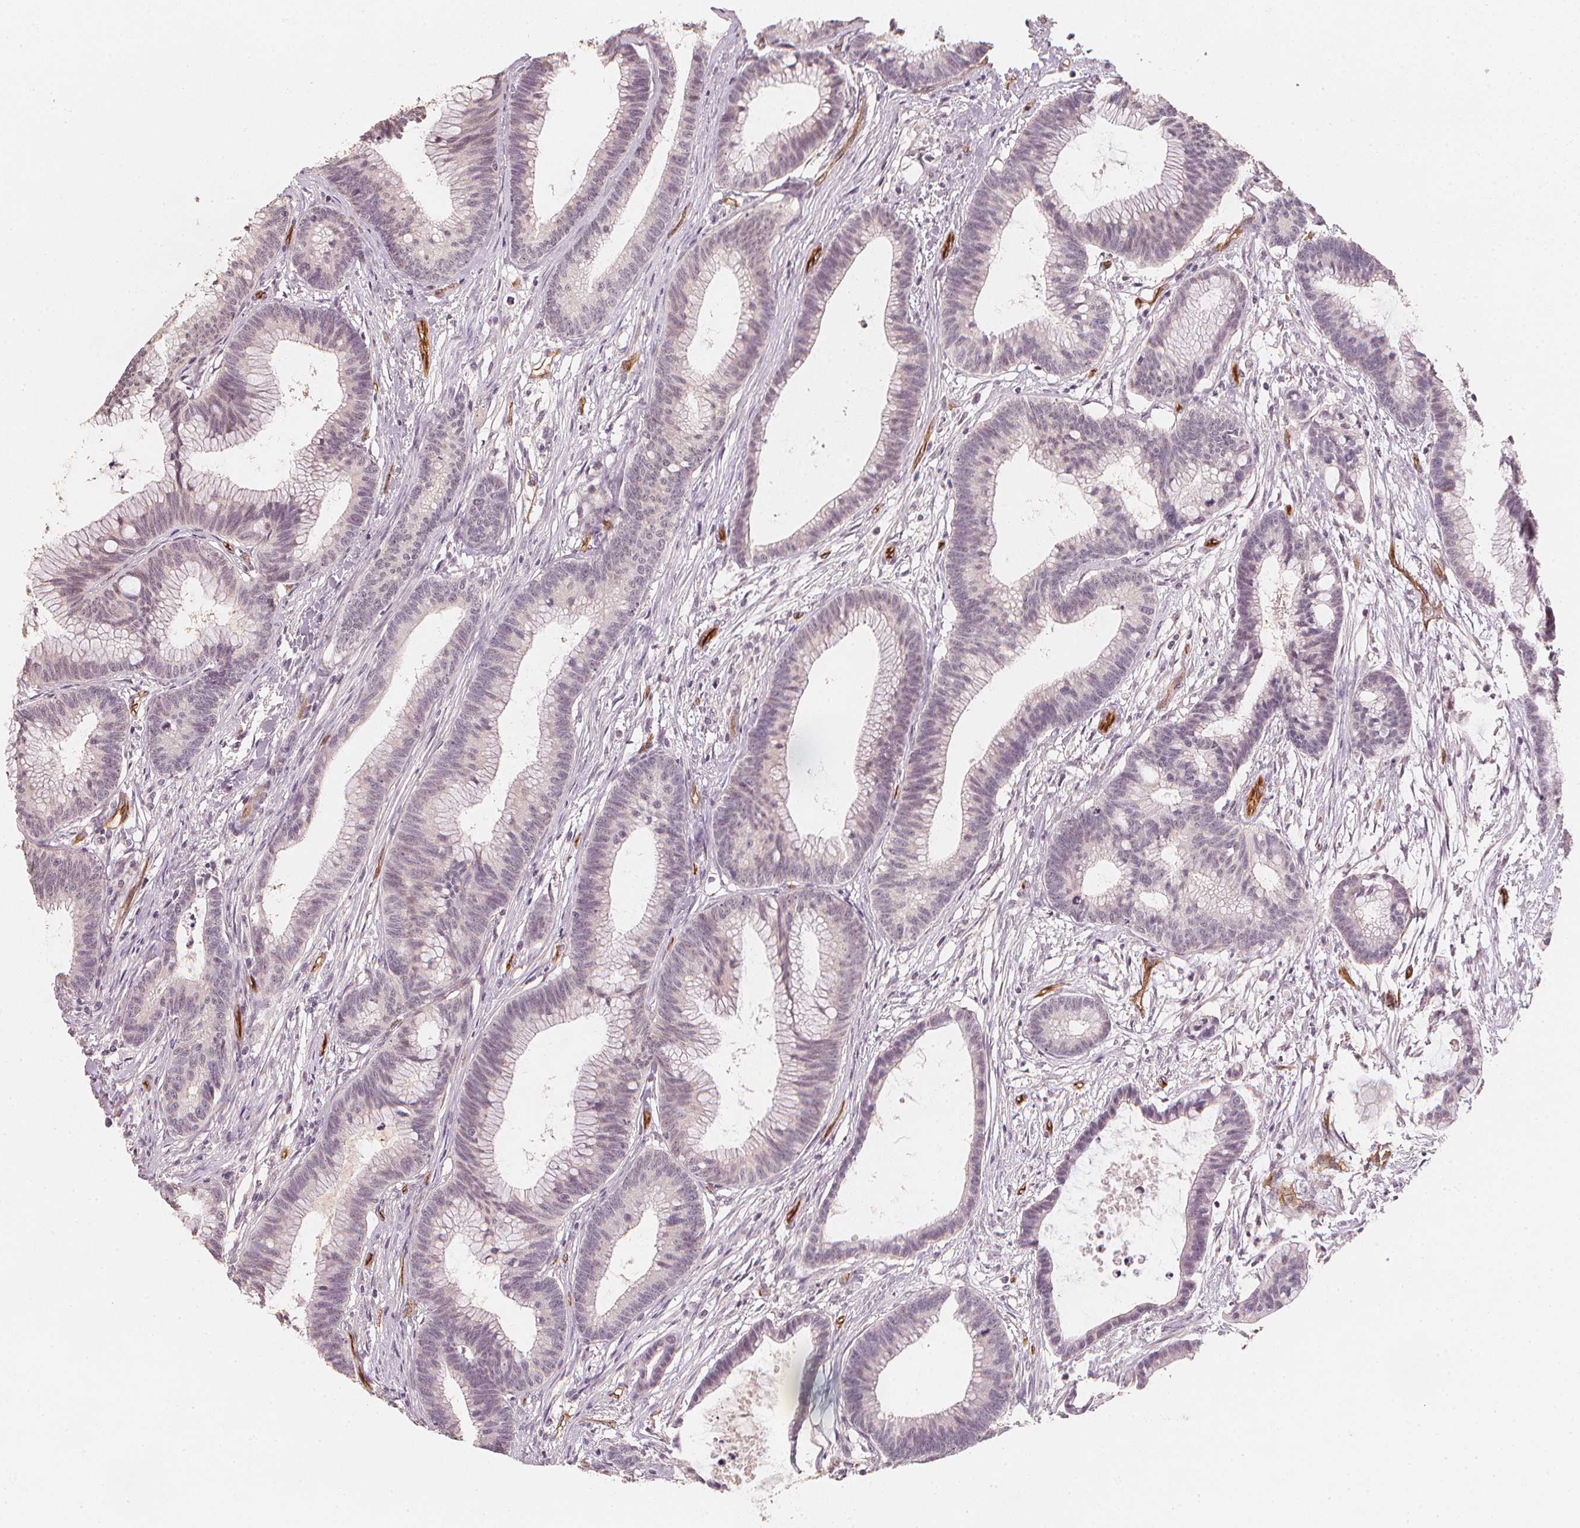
{"staining": {"intensity": "negative", "quantity": "none", "location": "none"}, "tissue": "colorectal cancer", "cell_type": "Tumor cells", "image_type": "cancer", "snomed": [{"axis": "morphology", "description": "Adenocarcinoma, NOS"}, {"axis": "topography", "description": "Colon"}], "caption": "This is an immunohistochemistry histopathology image of human adenocarcinoma (colorectal). There is no positivity in tumor cells.", "gene": "CIB1", "patient": {"sex": "female", "age": 78}}